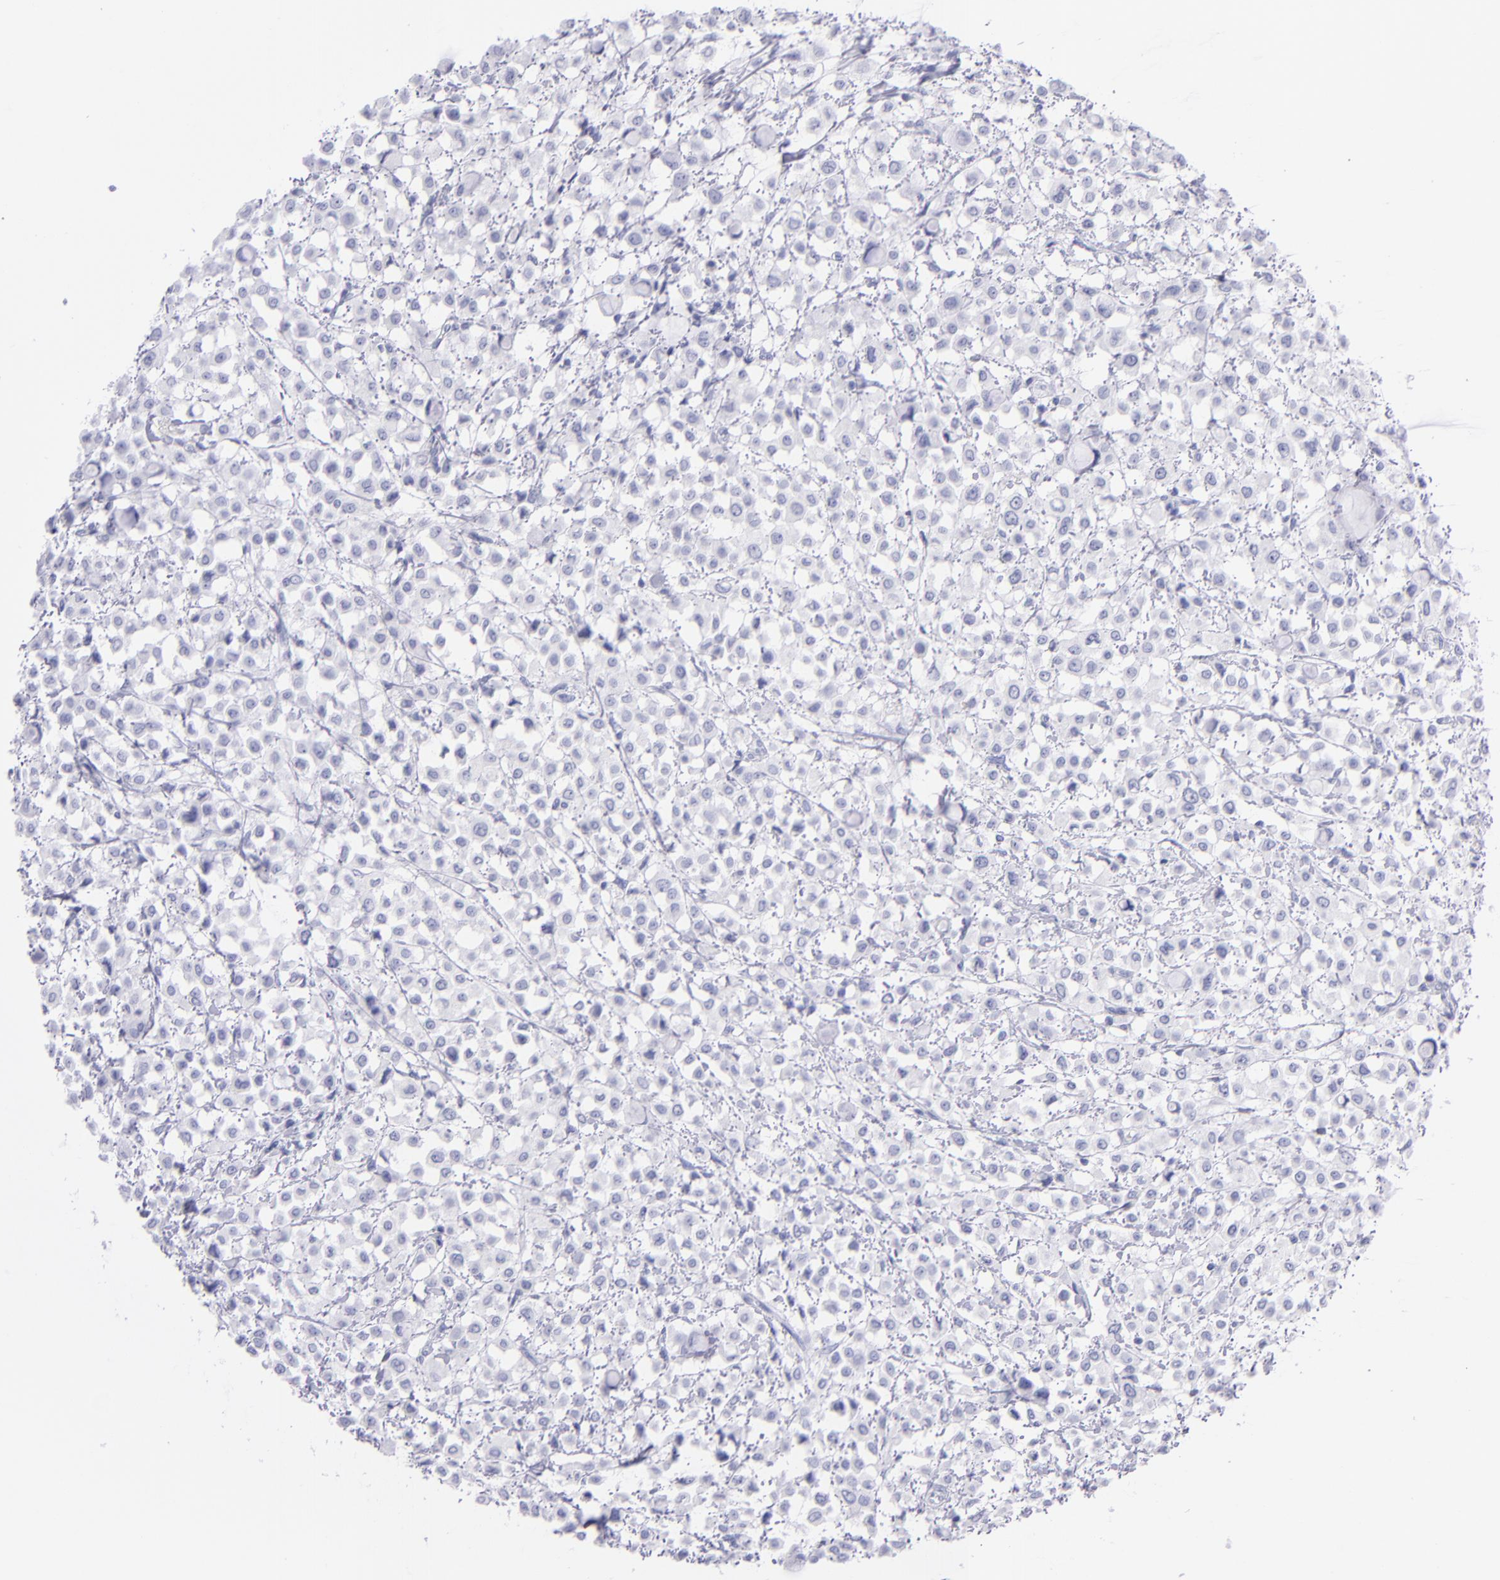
{"staining": {"intensity": "negative", "quantity": "none", "location": "none"}, "tissue": "breast cancer", "cell_type": "Tumor cells", "image_type": "cancer", "snomed": [{"axis": "morphology", "description": "Lobular carcinoma"}, {"axis": "topography", "description": "Breast"}], "caption": "DAB immunohistochemical staining of human breast lobular carcinoma demonstrates no significant expression in tumor cells.", "gene": "PRPH", "patient": {"sex": "female", "age": 85}}